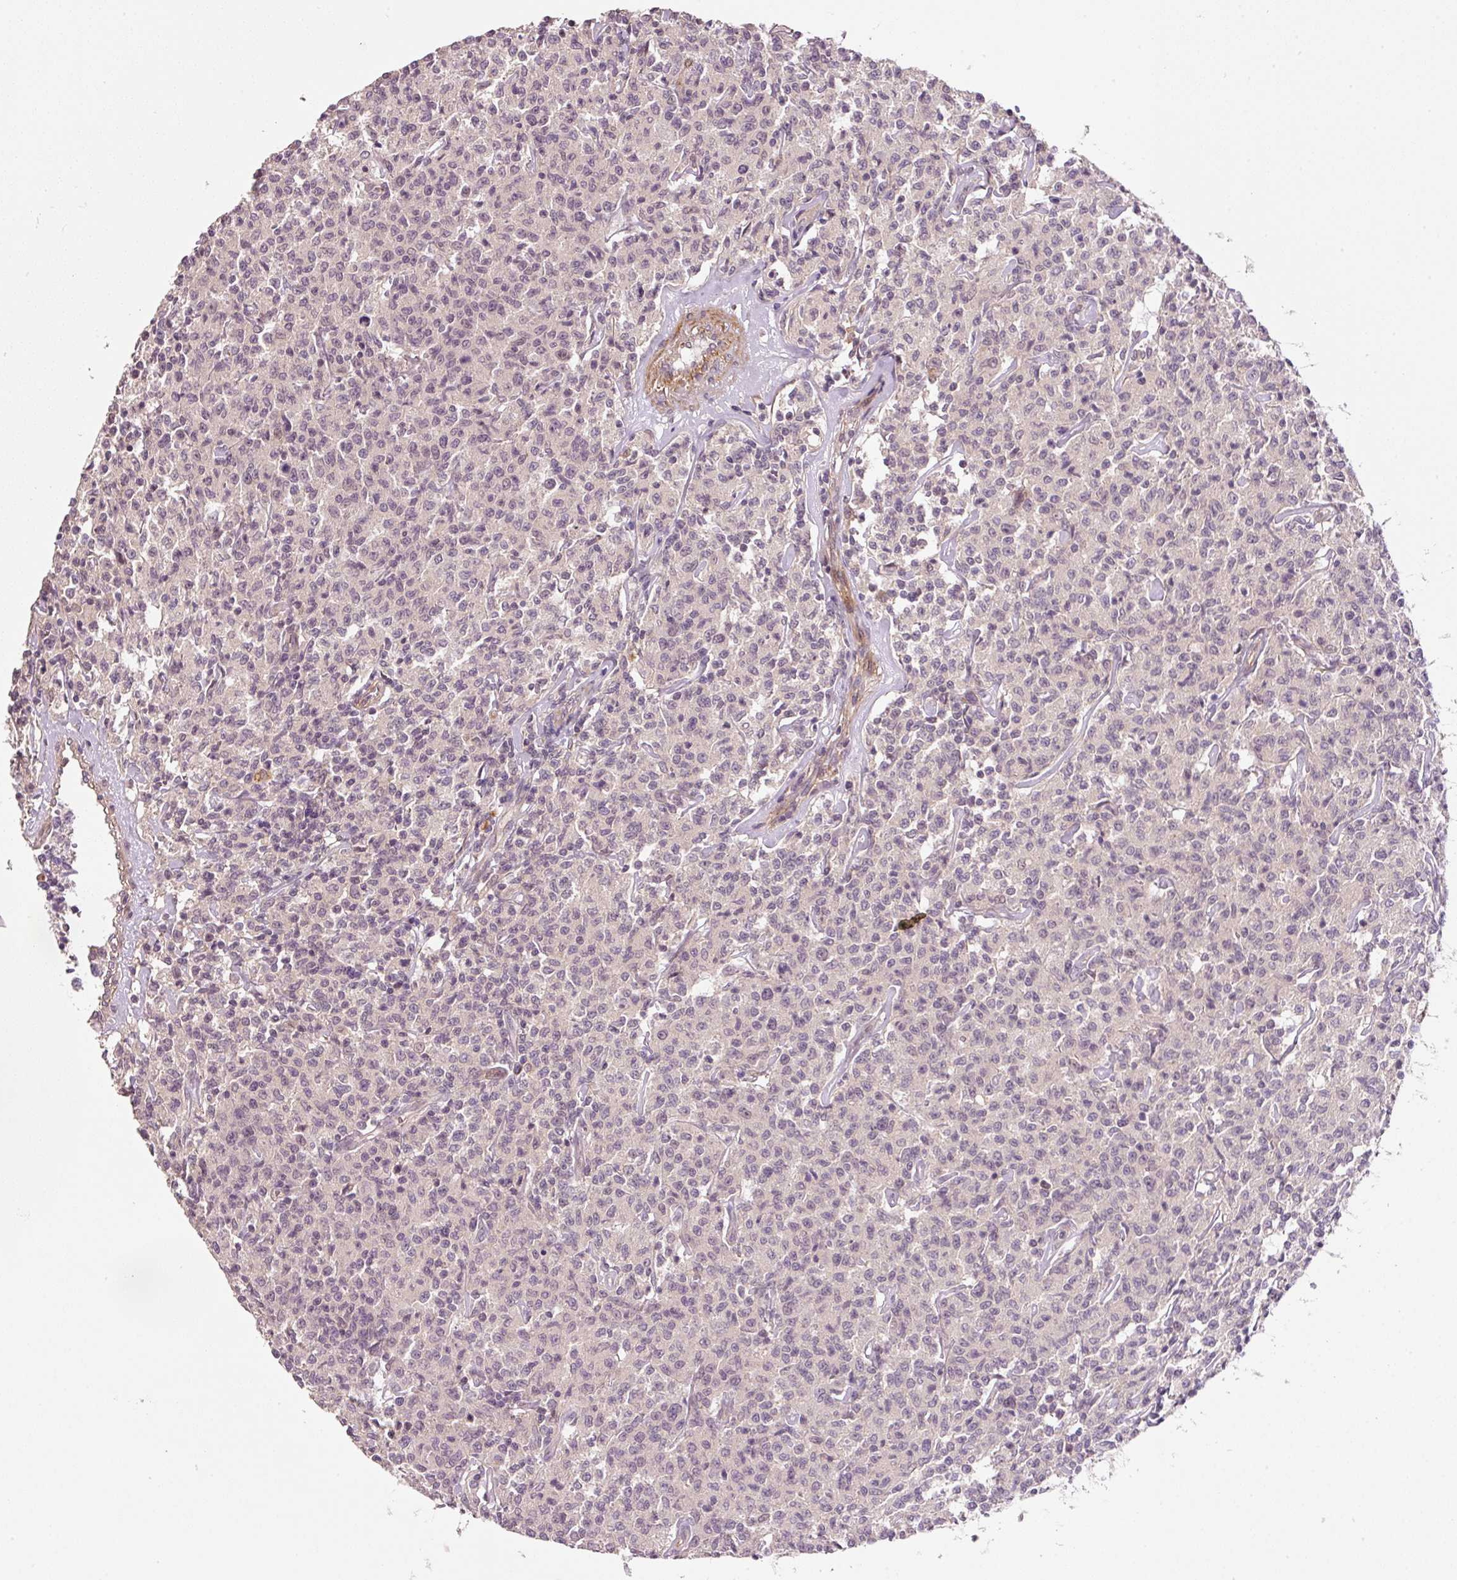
{"staining": {"intensity": "negative", "quantity": "none", "location": "none"}, "tissue": "lymphoma", "cell_type": "Tumor cells", "image_type": "cancer", "snomed": [{"axis": "morphology", "description": "Malignant lymphoma, non-Hodgkin's type, Low grade"}, {"axis": "topography", "description": "Small intestine"}], "caption": "Image shows no protein expression in tumor cells of malignant lymphoma, non-Hodgkin's type (low-grade) tissue. (Stains: DAB (3,3'-diaminobenzidine) immunohistochemistry with hematoxylin counter stain, Microscopy: brightfield microscopy at high magnification).", "gene": "TIRAP", "patient": {"sex": "female", "age": 59}}